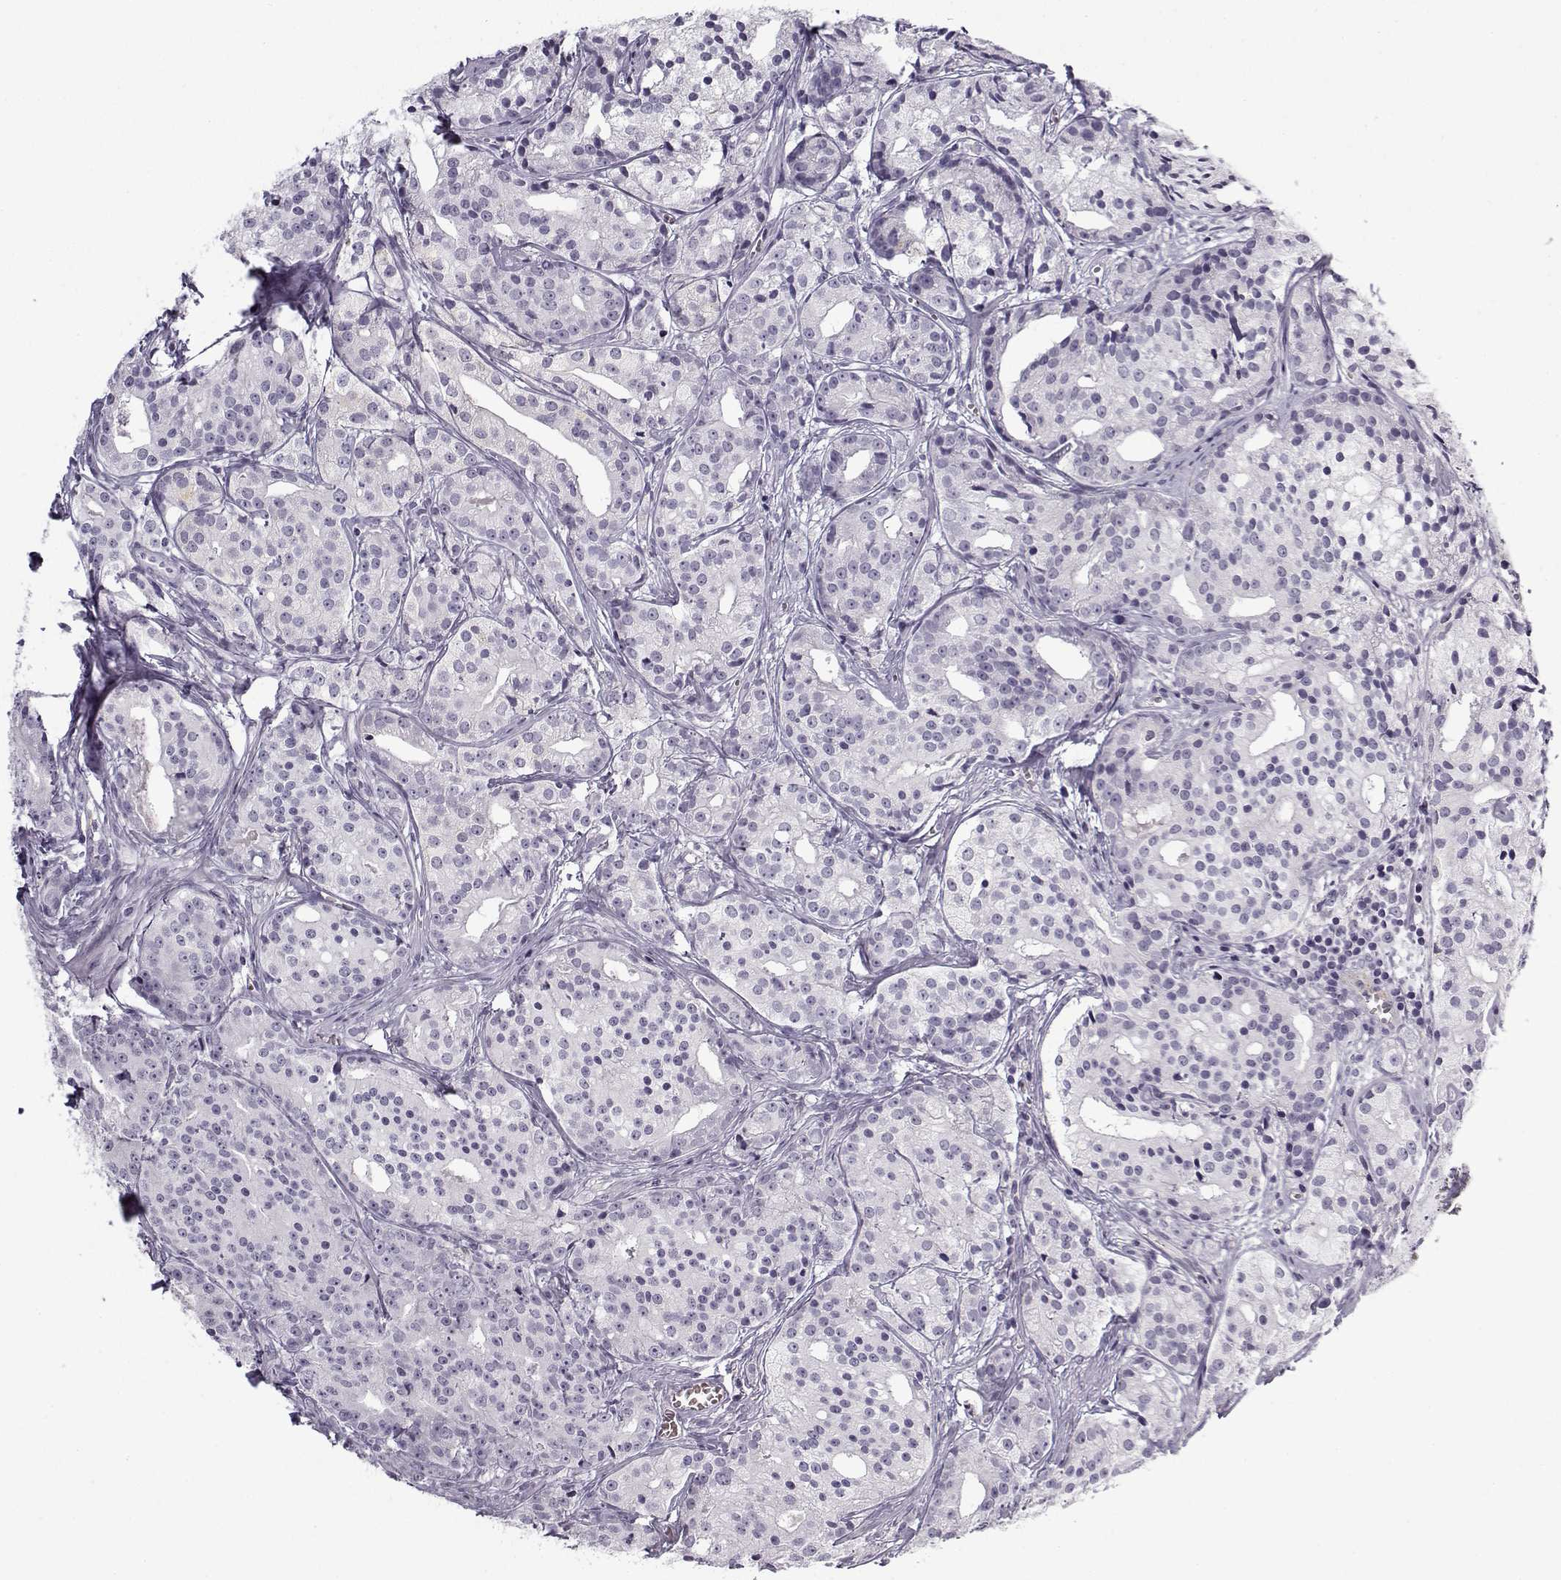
{"staining": {"intensity": "negative", "quantity": "none", "location": "none"}, "tissue": "prostate cancer", "cell_type": "Tumor cells", "image_type": "cancer", "snomed": [{"axis": "morphology", "description": "Adenocarcinoma, Medium grade"}, {"axis": "topography", "description": "Prostate"}], "caption": "DAB immunohistochemical staining of human prostate cancer displays no significant staining in tumor cells.", "gene": "SNCA", "patient": {"sex": "male", "age": 74}}